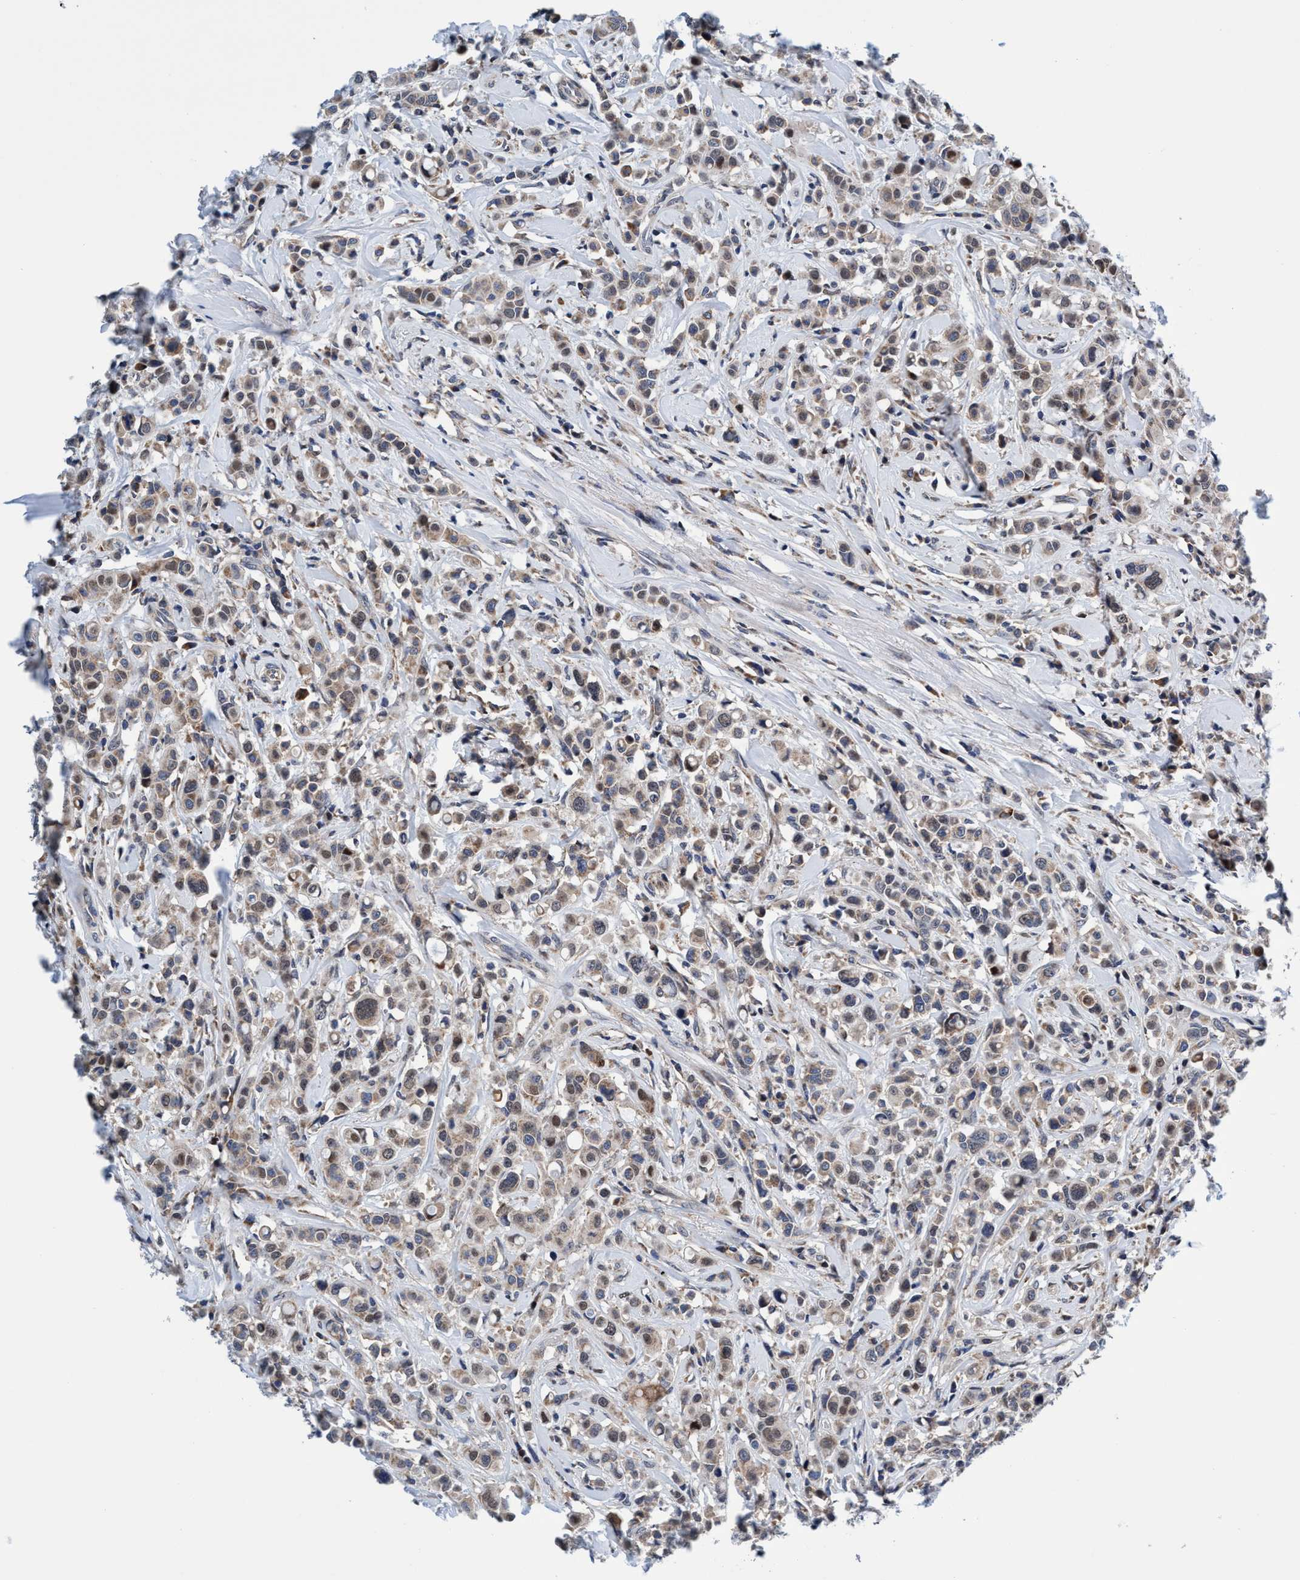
{"staining": {"intensity": "weak", "quantity": ">75%", "location": "cytoplasmic/membranous"}, "tissue": "breast cancer", "cell_type": "Tumor cells", "image_type": "cancer", "snomed": [{"axis": "morphology", "description": "Duct carcinoma"}, {"axis": "topography", "description": "Breast"}], "caption": "Protein positivity by immunohistochemistry demonstrates weak cytoplasmic/membranous positivity in about >75% of tumor cells in breast invasive ductal carcinoma.", "gene": "AGAP2", "patient": {"sex": "female", "age": 27}}